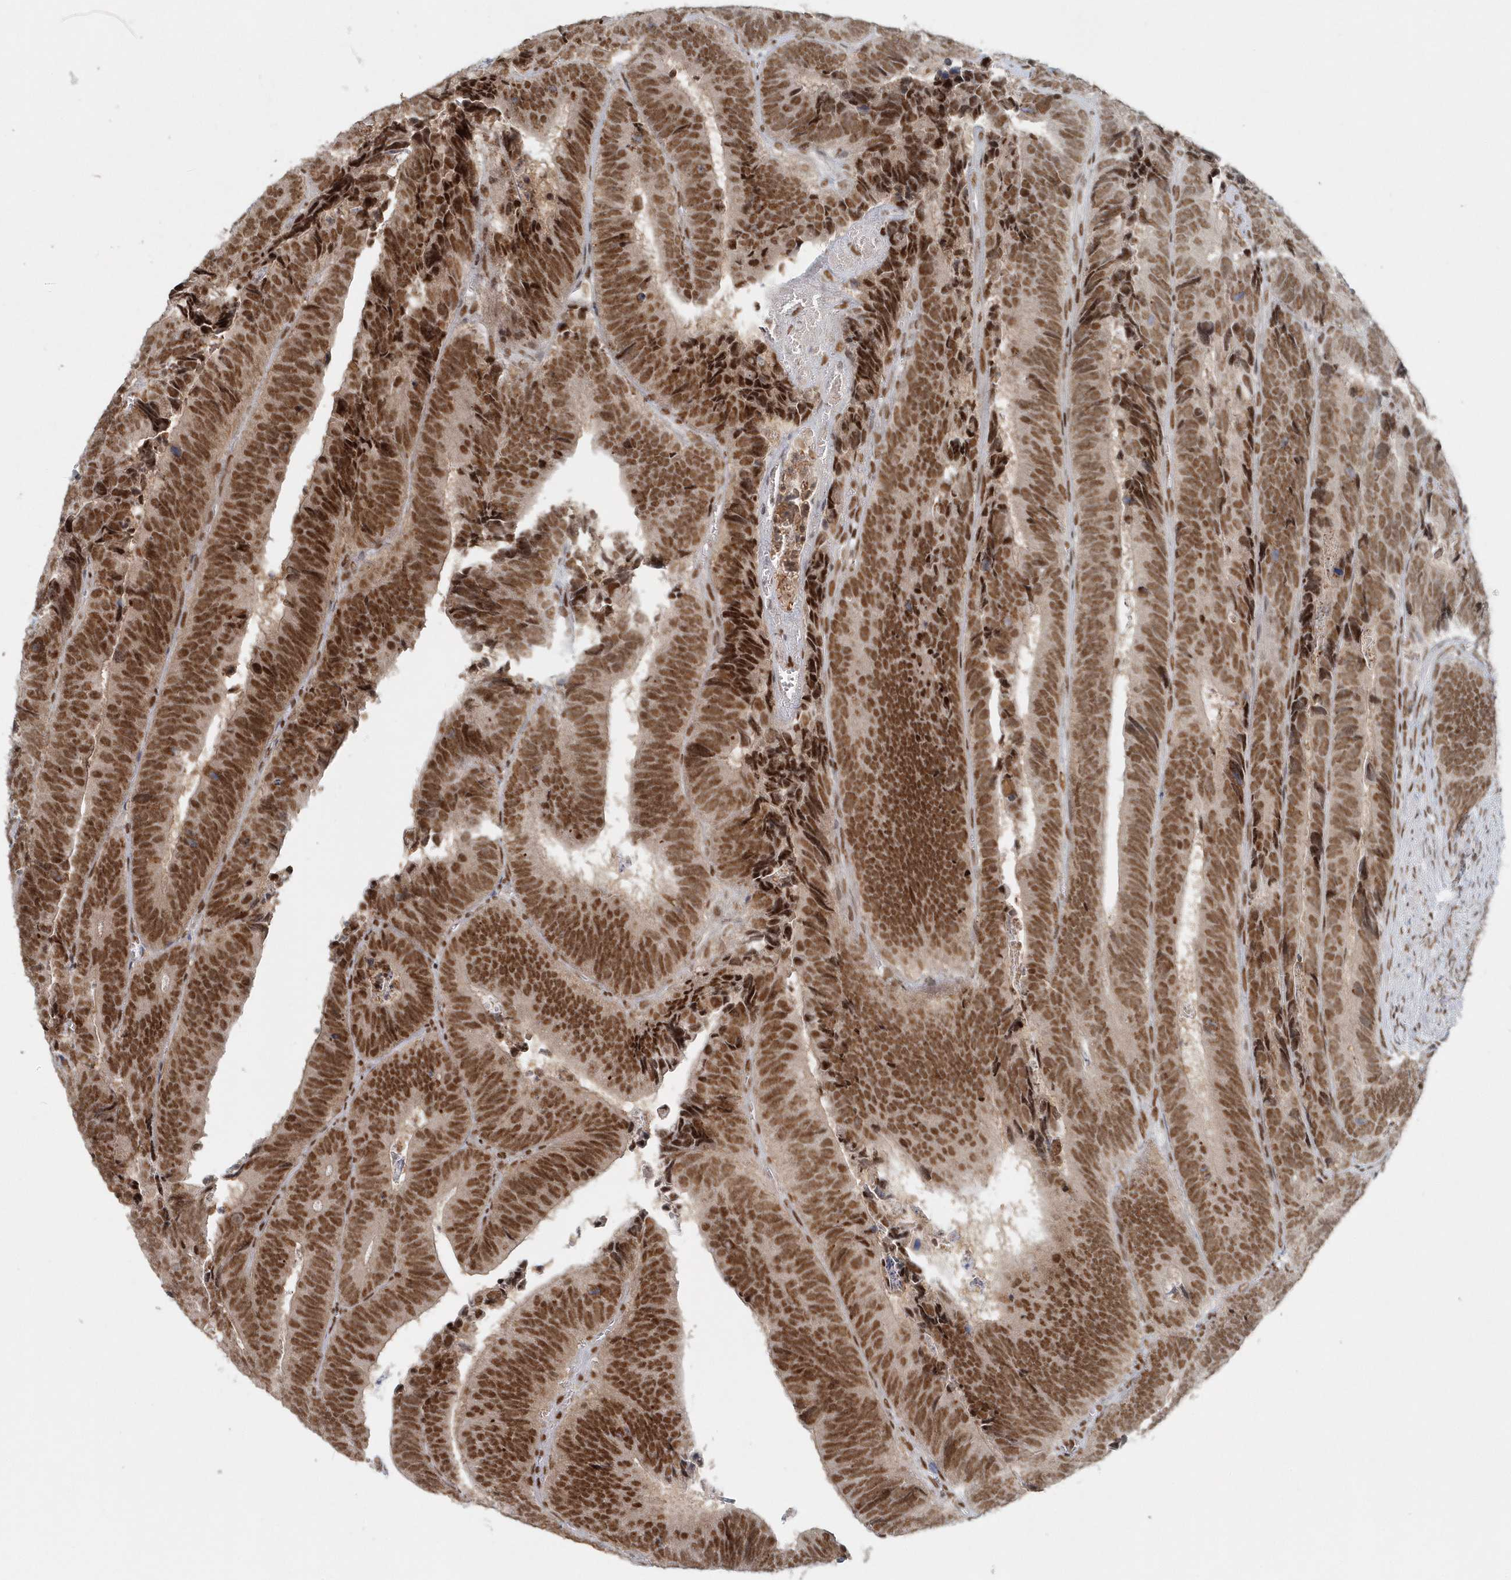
{"staining": {"intensity": "strong", "quantity": ">75%", "location": "nuclear"}, "tissue": "colorectal cancer", "cell_type": "Tumor cells", "image_type": "cancer", "snomed": [{"axis": "morphology", "description": "Adenocarcinoma, NOS"}, {"axis": "topography", "description": "Colon"}], "caption": "Protein staining demonstrates strong nuclear positivity in about >75% of tumor cells in colorectal cancer (adenocarcinoma).", "gene": "YTHDC1", "patient": {"sex": "male", "age": 72}}